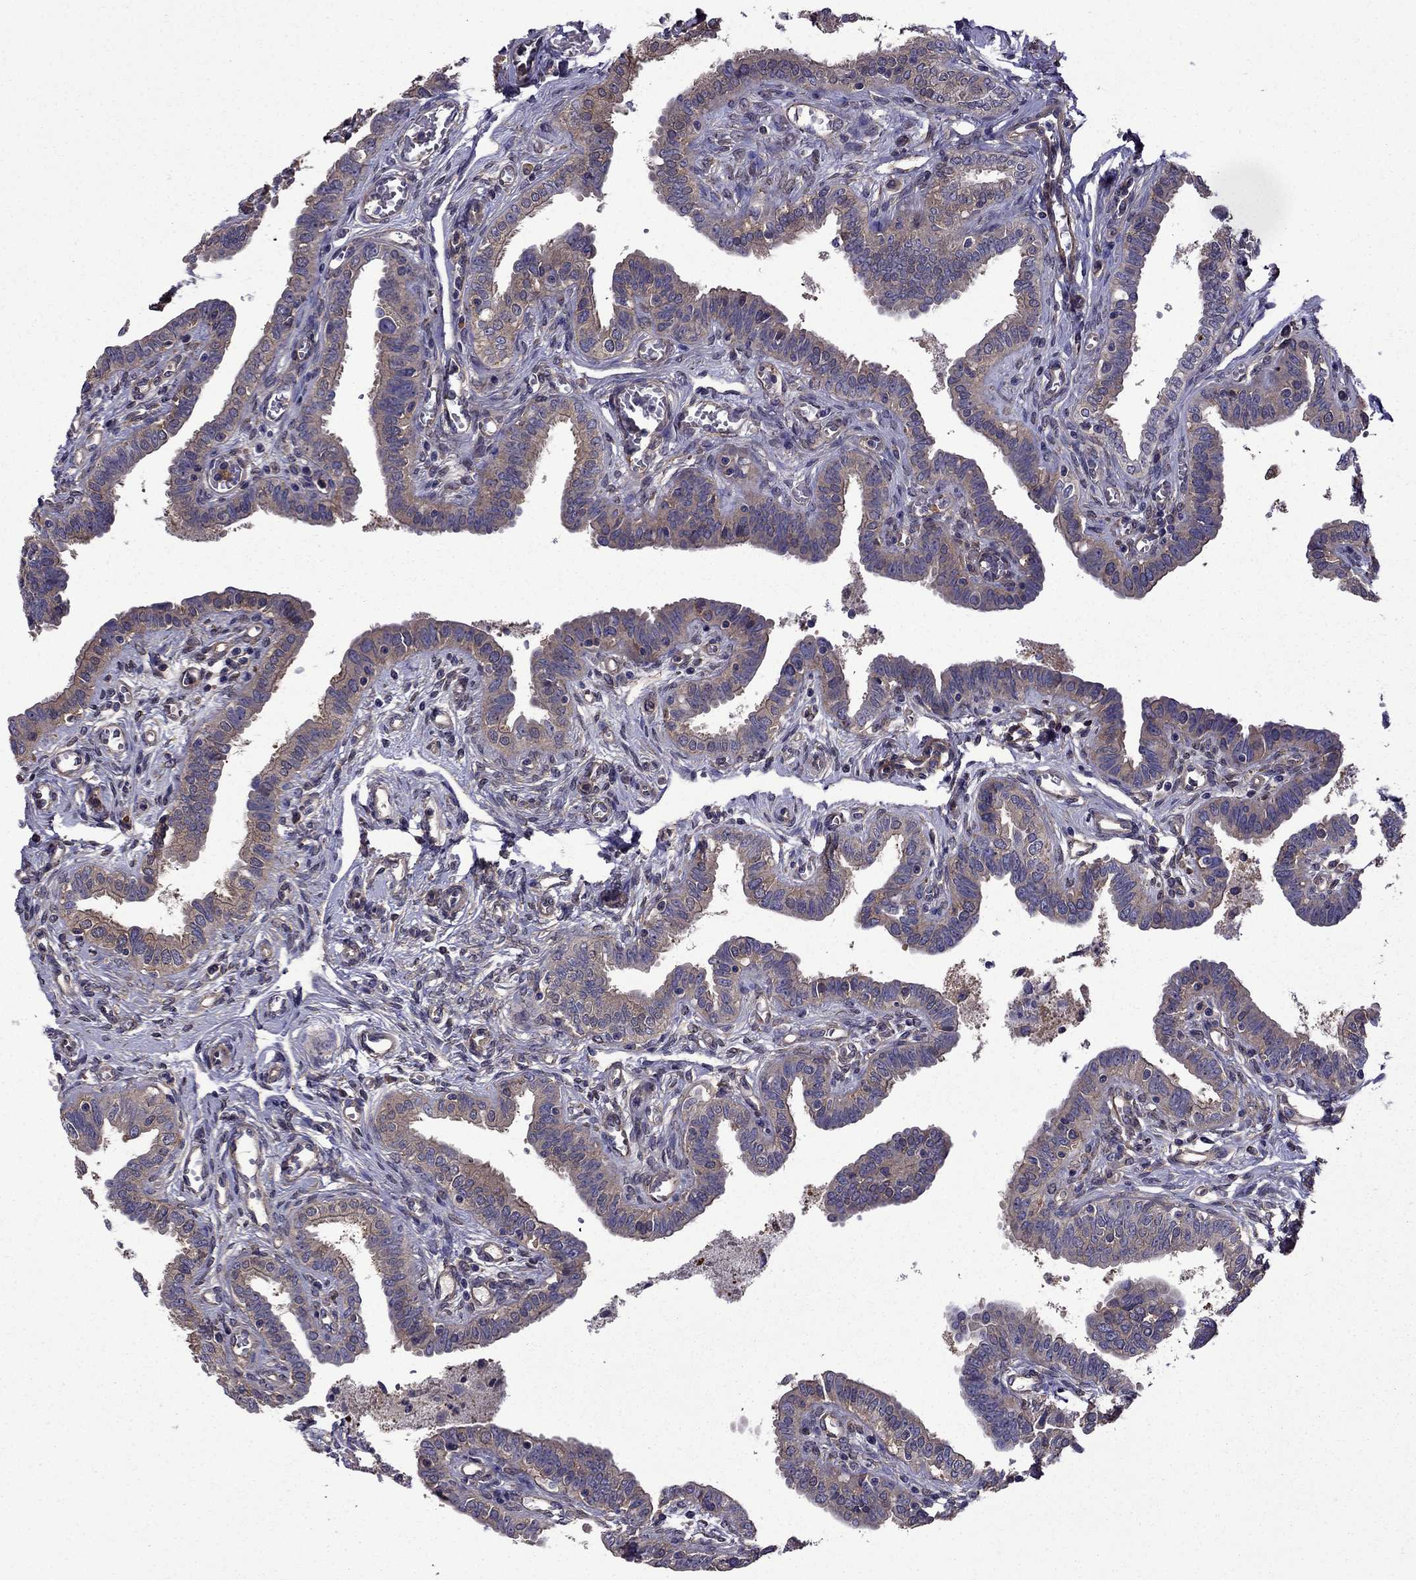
{"staining": {"intensity": "moderate", "quantity": ">75%", "location": "cytoplasmic/membranous"}, "tissue": "fallopian tube", "cell_type": "Glandular cells", "image_type": "normal", "snomed": [{"axis": "morphology", "description": "Normal tissue, NOS"}, {"axis": "morphology", "description": "Carcinoma, endometroid"}, {"axis": "topography", "description": "Fallopian tube"}, {"axis": "topography", "description": "Ovary"}], "caption": "Immunohistochemical staining of normal fallopian tube exhibits medium levels of moderate cytoplasmic/membranous expression in approximately >75% of glandular cells.", "gene": "ITGB1", "patient": {"sex": "female", "age": 42}}